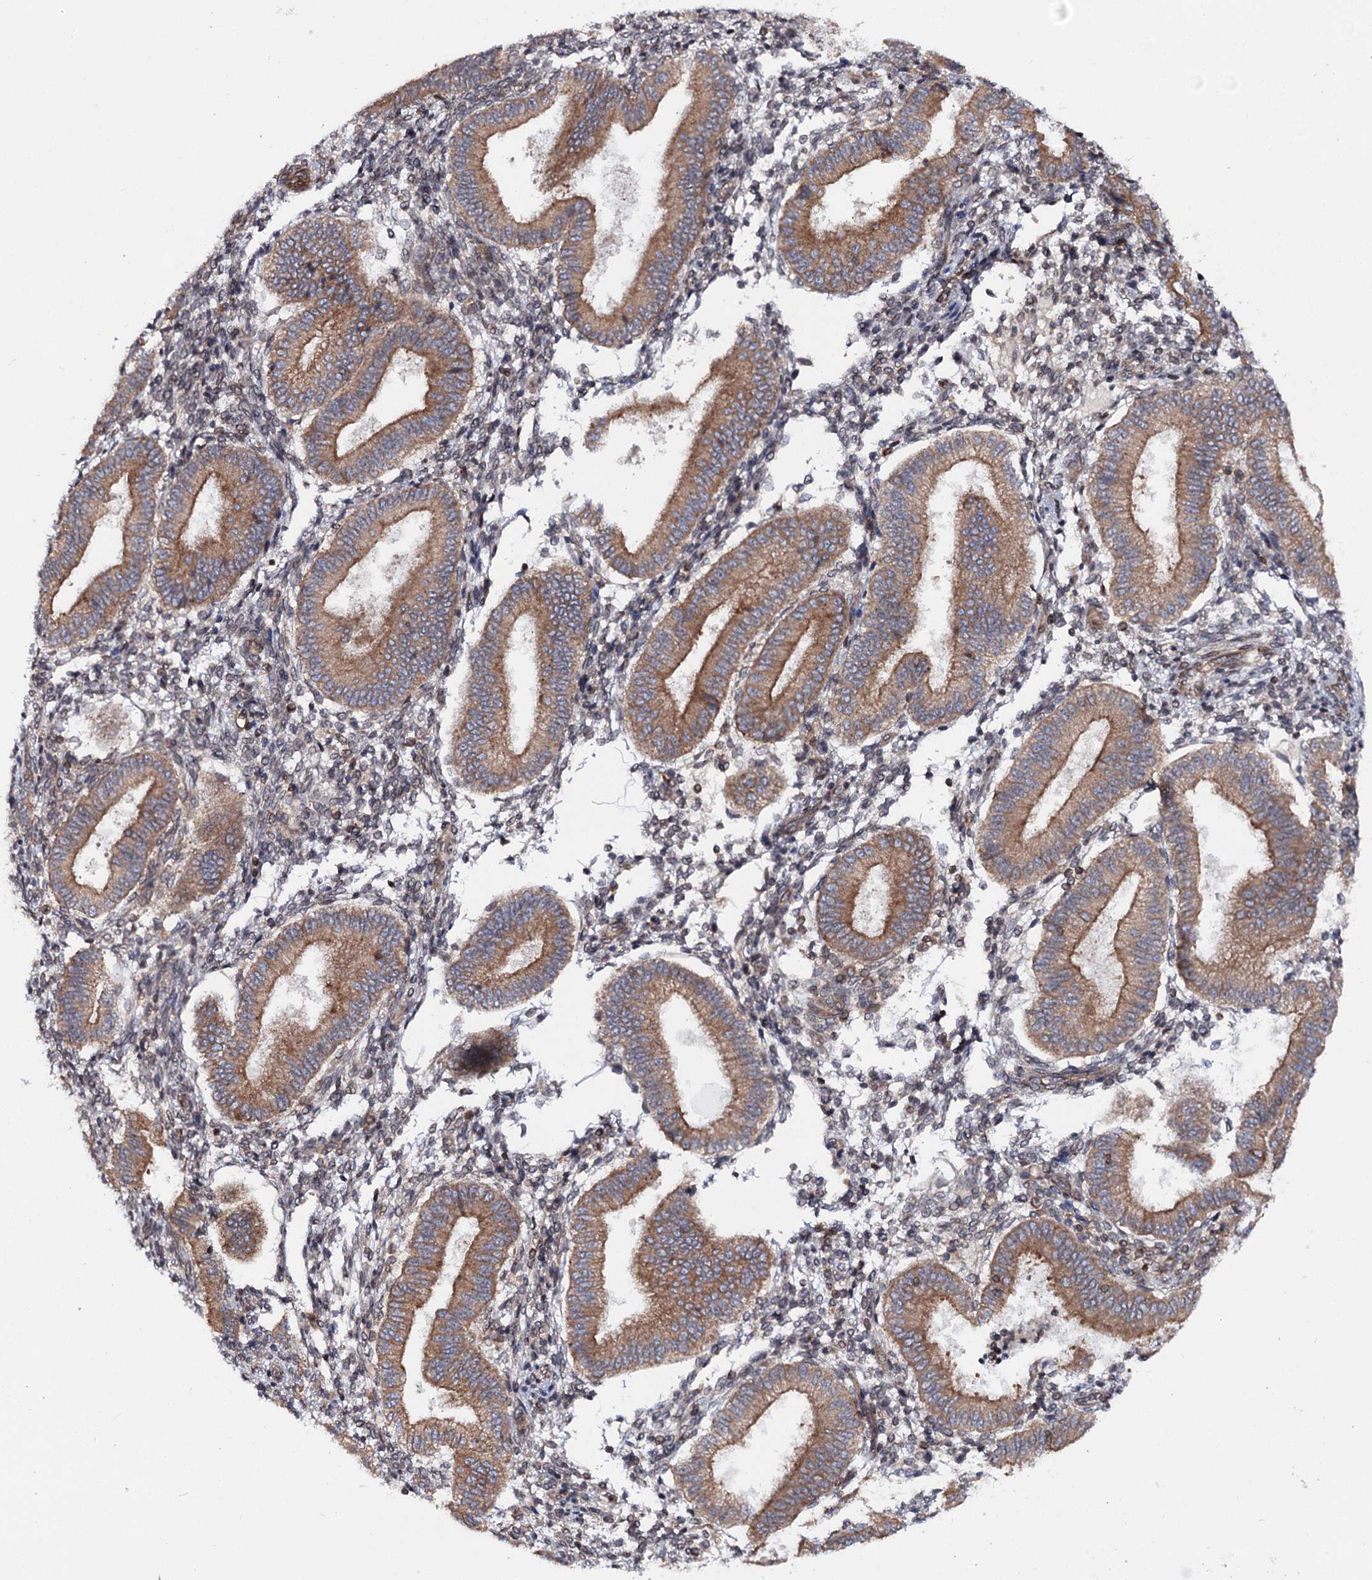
{"staining": {"intensity": "negative", "quantity": "none", "location": "none"}, "tissue": "endometrium", "cell_type": "Cells in endometrial stroma", "image_type": "normal", "snomed": [{"axis": "morphology", "description": "Normal tissue, NOS"}, {"axis": "topography", "description": "Endometrium"}], "caption": "This is an immunohistochemistry (IHC) photomicrograph of benign endometrium. There is no expression in cells in endometrial stroma.", "gene": "FGFR1OP2", "patient": {"sex": "female", "age": 39}}